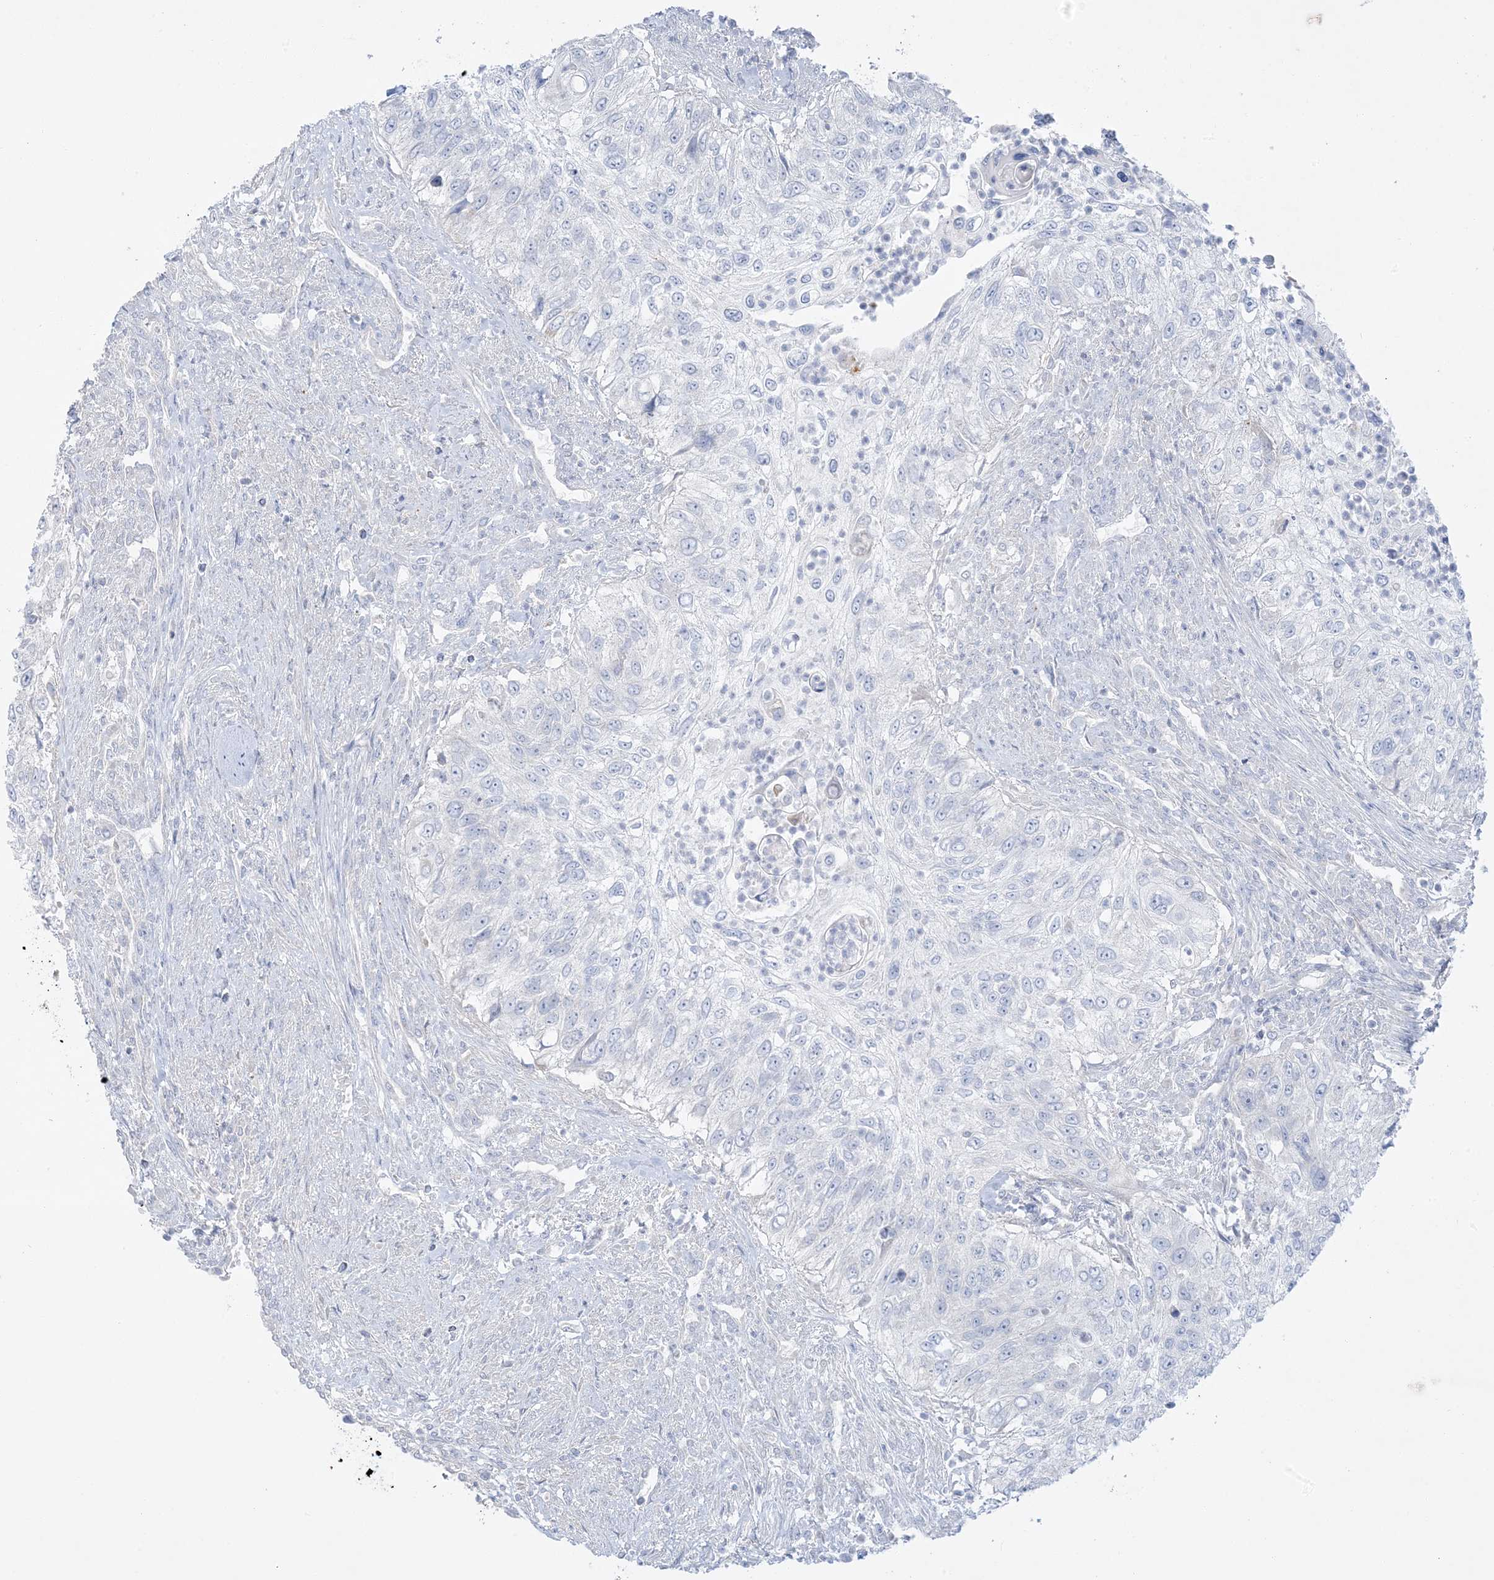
{"staining": {"intensity": "negative", "quantity": "none", "location": "none"}, "tissue": "urothelial cancer", "cell_type": "Tumor cells", "image_type": "cancer", "snomed": [{"axis": "morphology", "description": "Urothelial carcinoma, High grade"}, {"axis": "topography", "description": "Urinary bladder"}], "caption": "Protein analysis of urothelial carcinoma (high-grade) shows no significant staining in tumor cells.", "gene": "FAM184A", "patient": {"sex": "female", "age": 60}}